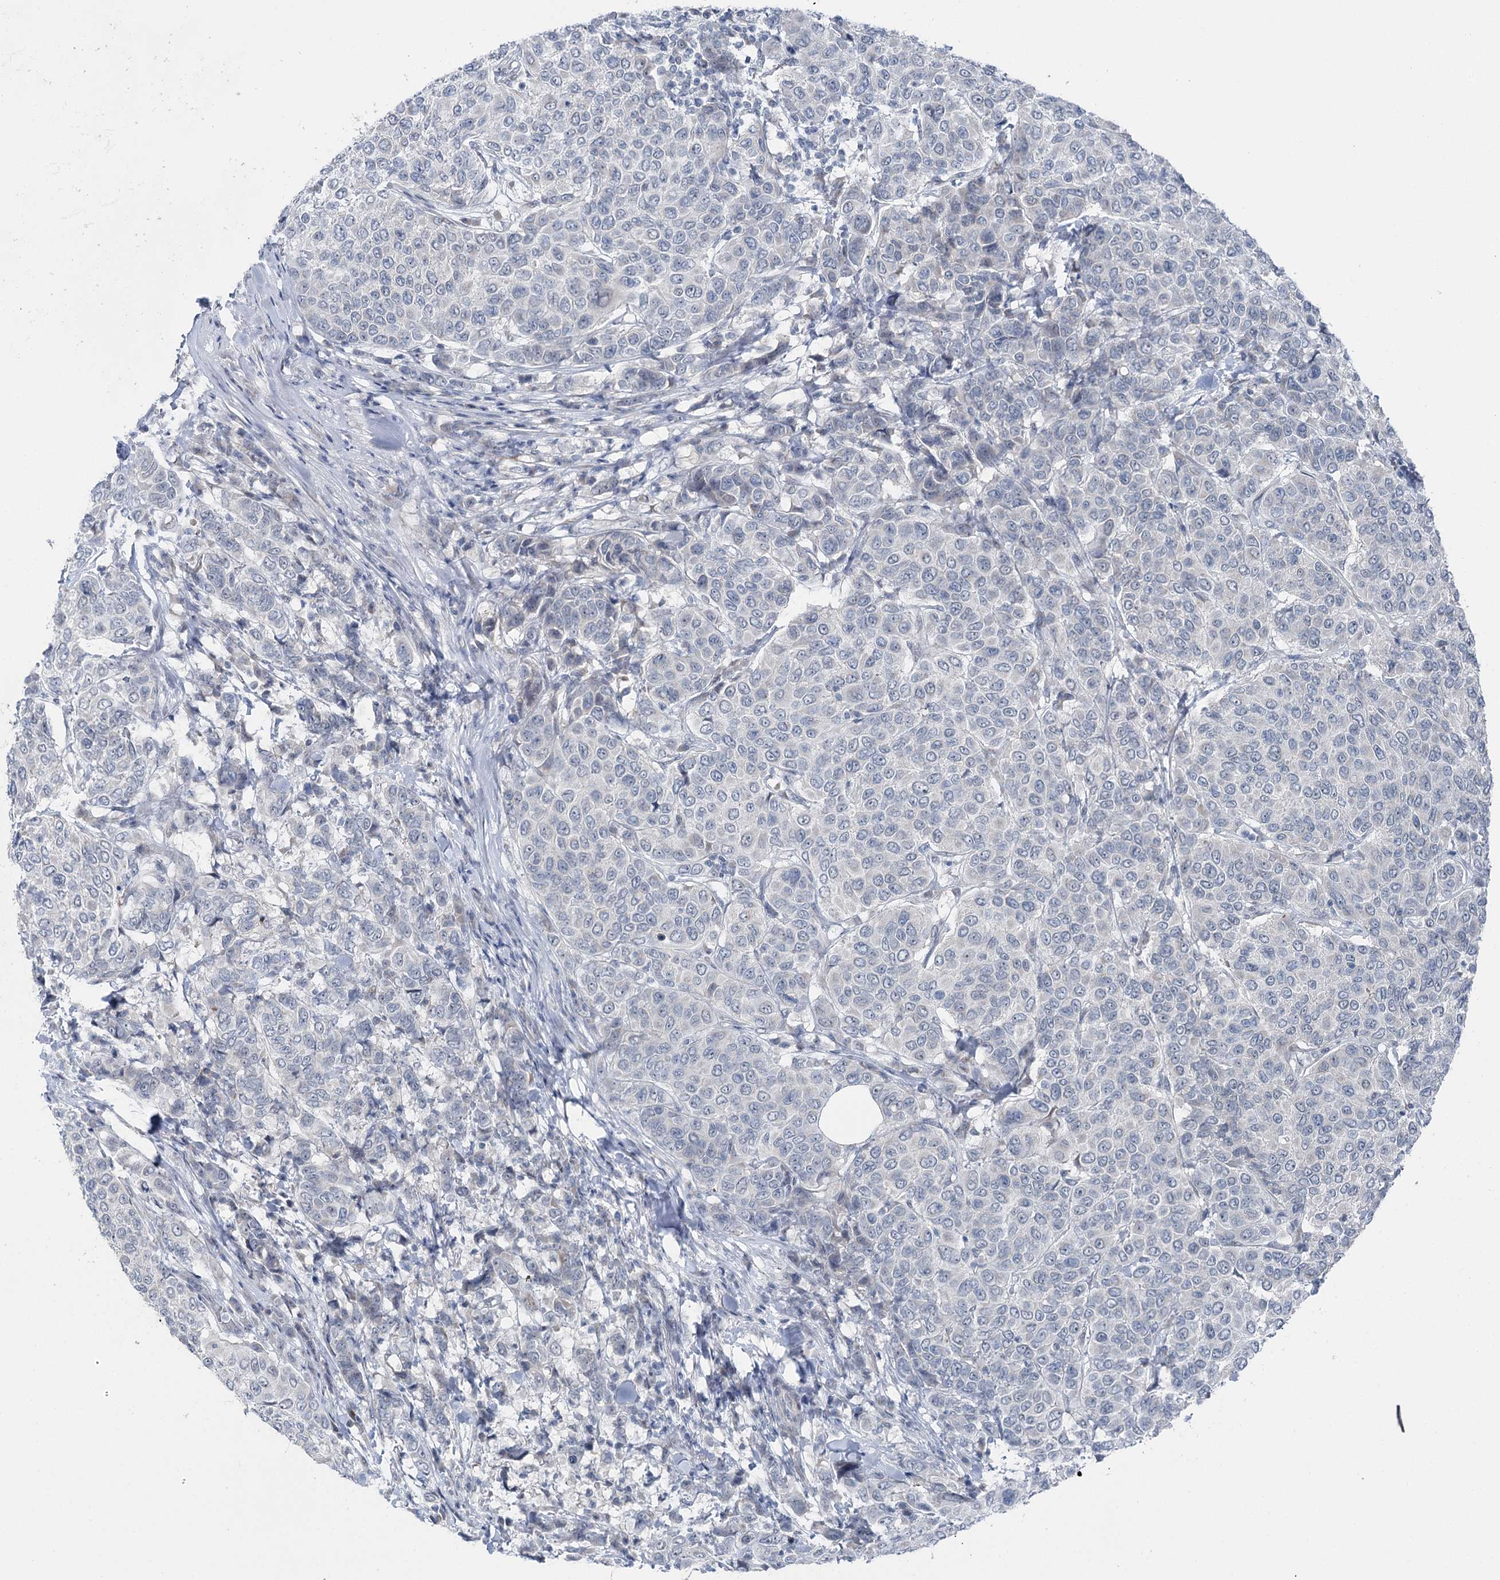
{"staining": {"intensity": "negative", "quantity": "none", "location": "none"}, "tissue": "breast cancer", "cell_type": "Tumor cells", "image_type": "cancer", "snomed": [{"axis": "morphology", "description": "Duct carcinoma"}, {"axis": "topography", "description": "Breast"}], "caption": "An IHC photomicrograph of breast infiltrating ductal carcinoma is shown. There is no staining in tumor cells of breast infiltrating ductal carcinoma.", "gene": "STEEP1", "patient": {"sex": "female", "age": 55}}